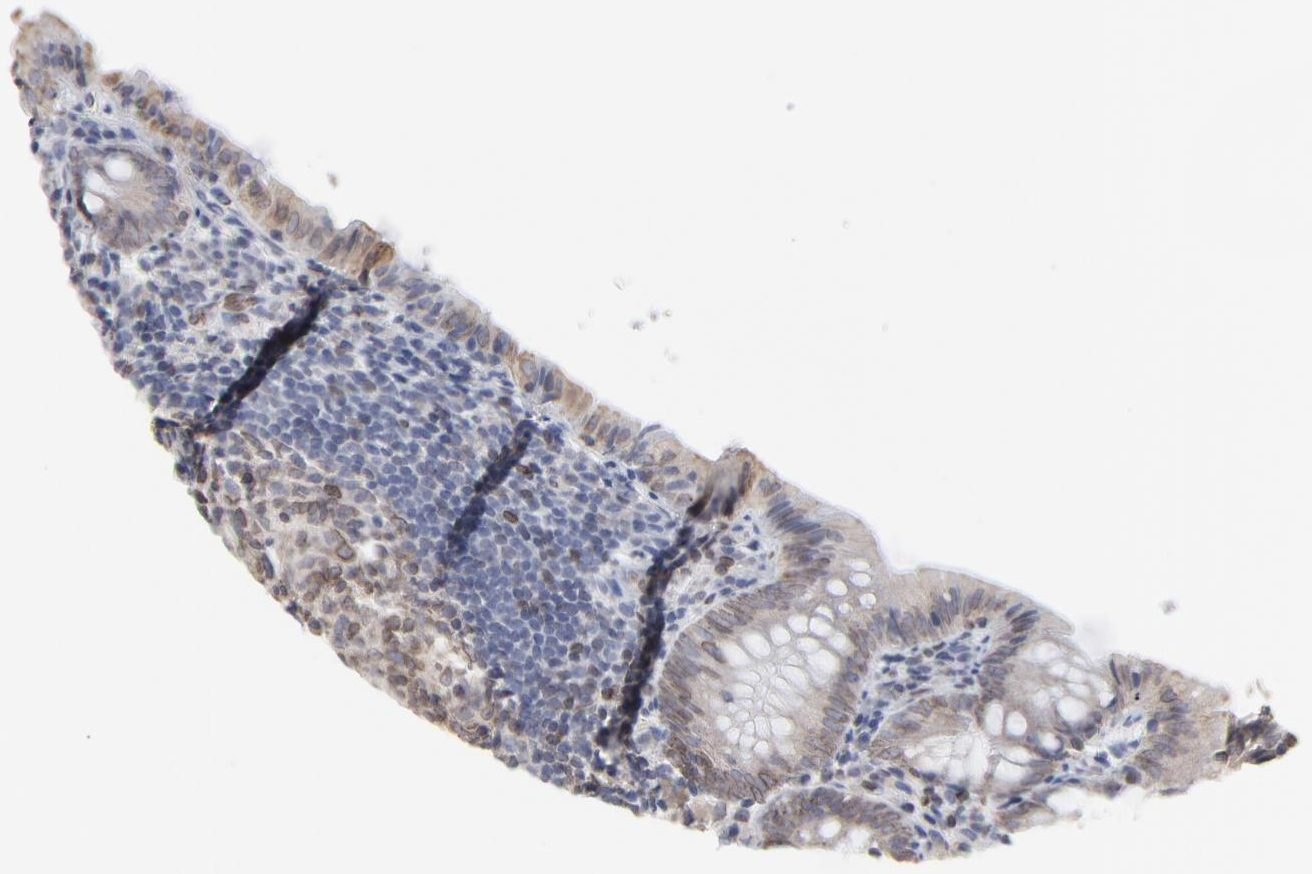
{"staining": {"intensity": "weak", "quantity": "25%-75%", "location": "cytoplasmic/membranous,nuclear"}, "tissue": "appendix", "cell_type": "Glandular cells", "image_type": "normal", "snomed": [{"axis": "morphology", "description": "Normal tissue, NOS"}, {"axis": "topography", "description": "Appendix"}], "caption": "This photomicrograph reveals immunohistochemistry staining of normal human appendix, with low weak cytoplasmic/membranous,nuclear expression in approximately 25%-75% of glandular cells.", "gene": "SYNE2", "patient": {"sex": "female", "age": 10}}